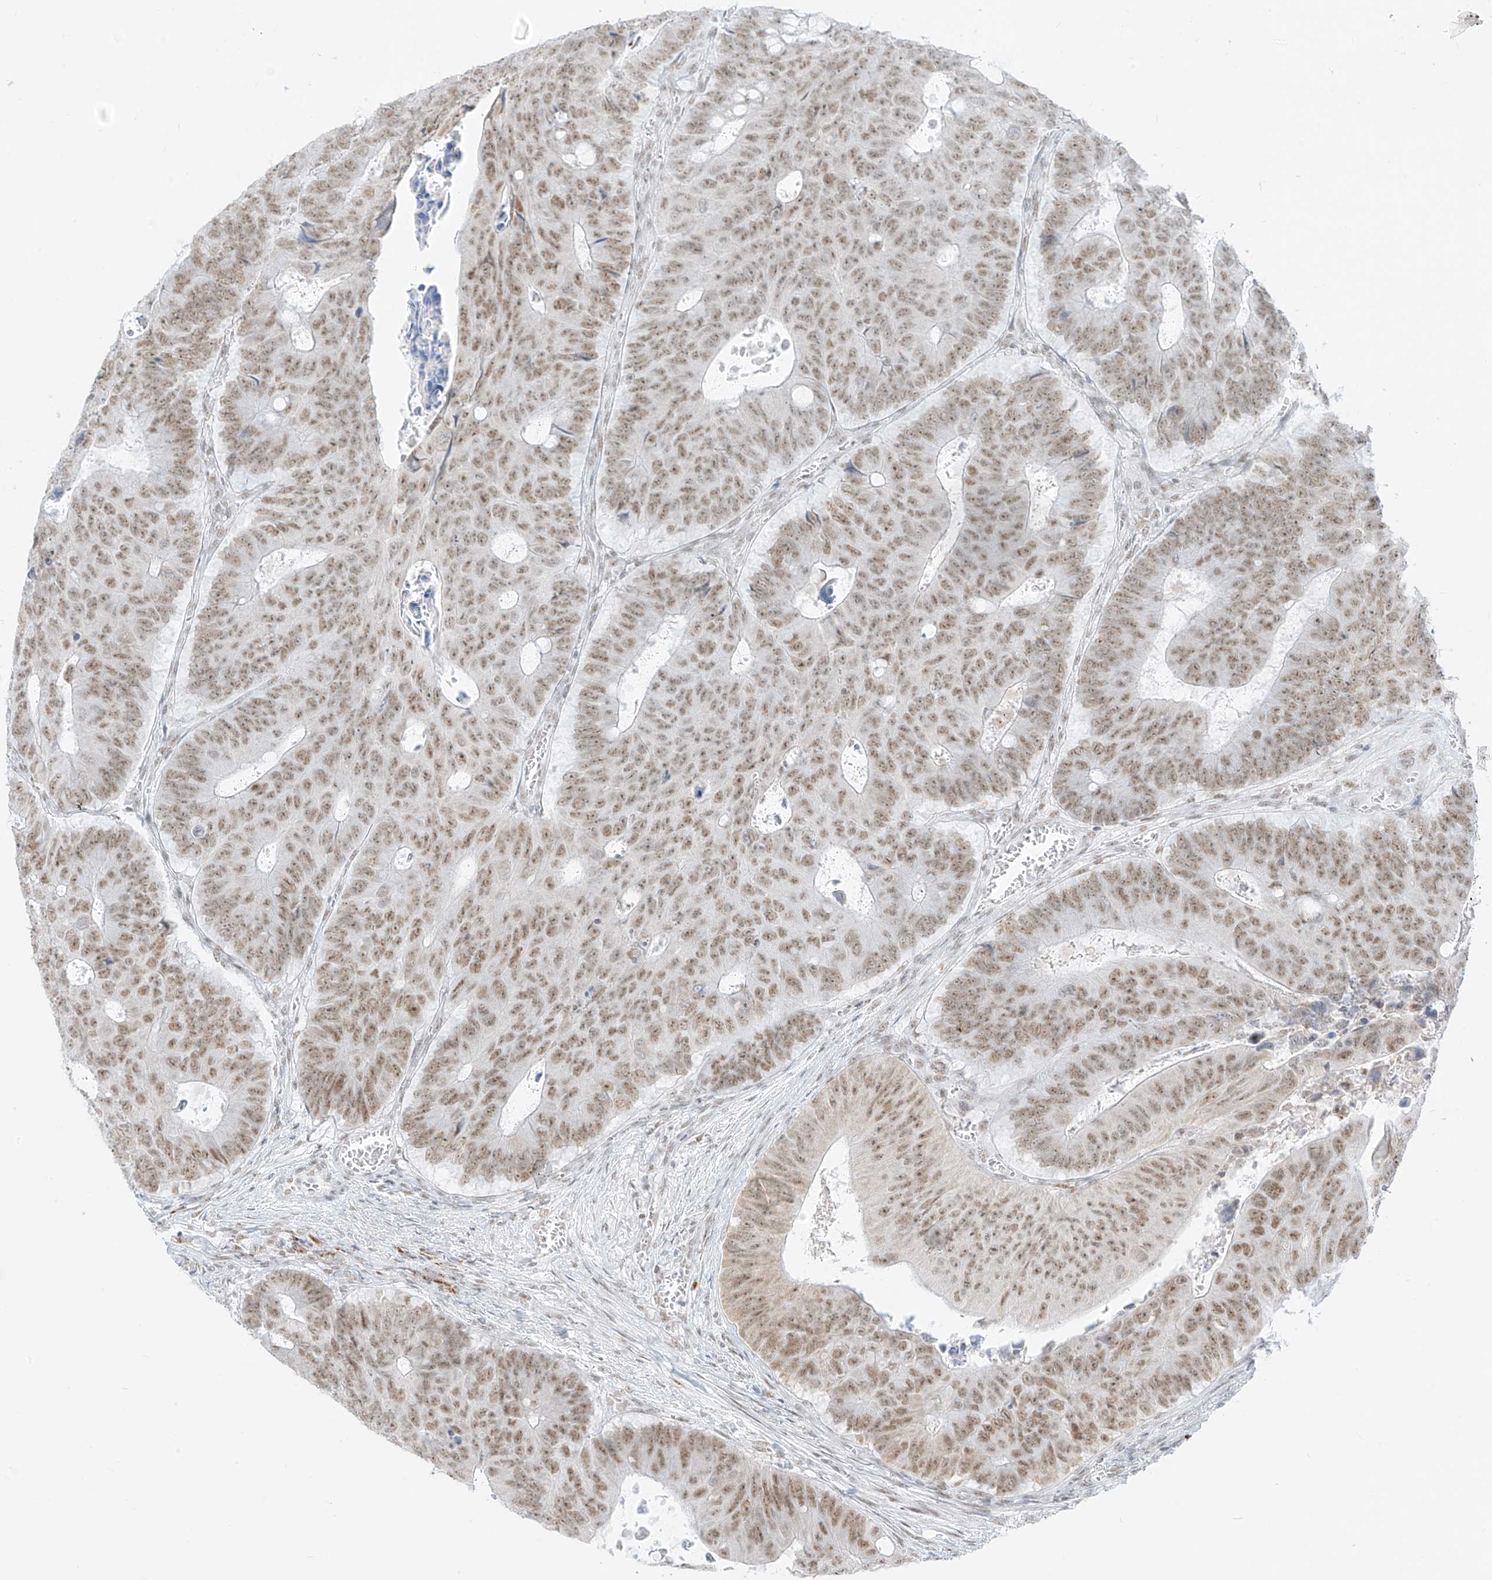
{"staining": {"intensity": "moderate", "quantity": ">75%", "location": "nuclear"}, "tissue": "colorectal cancer", "cell_type": "Tumor cells", "image_type": "cancer", "snomed": [{"axis": "morphology", "description": "Adenocarcinoma, NOS"}, {"axis": "topography", "description": "Colon"}], "caption": "Colorectal cancer was stained to show a protein in brown. There is medium levels of moderate nuclear staining in approximately >75% of tumor cells. Using DAB (brown) and hematoxylin (blue) stains, captured at high magnification using brightfield microscopy.", "gene": "SUPT5H", "patient": {"sex": "male", "age": 87}}